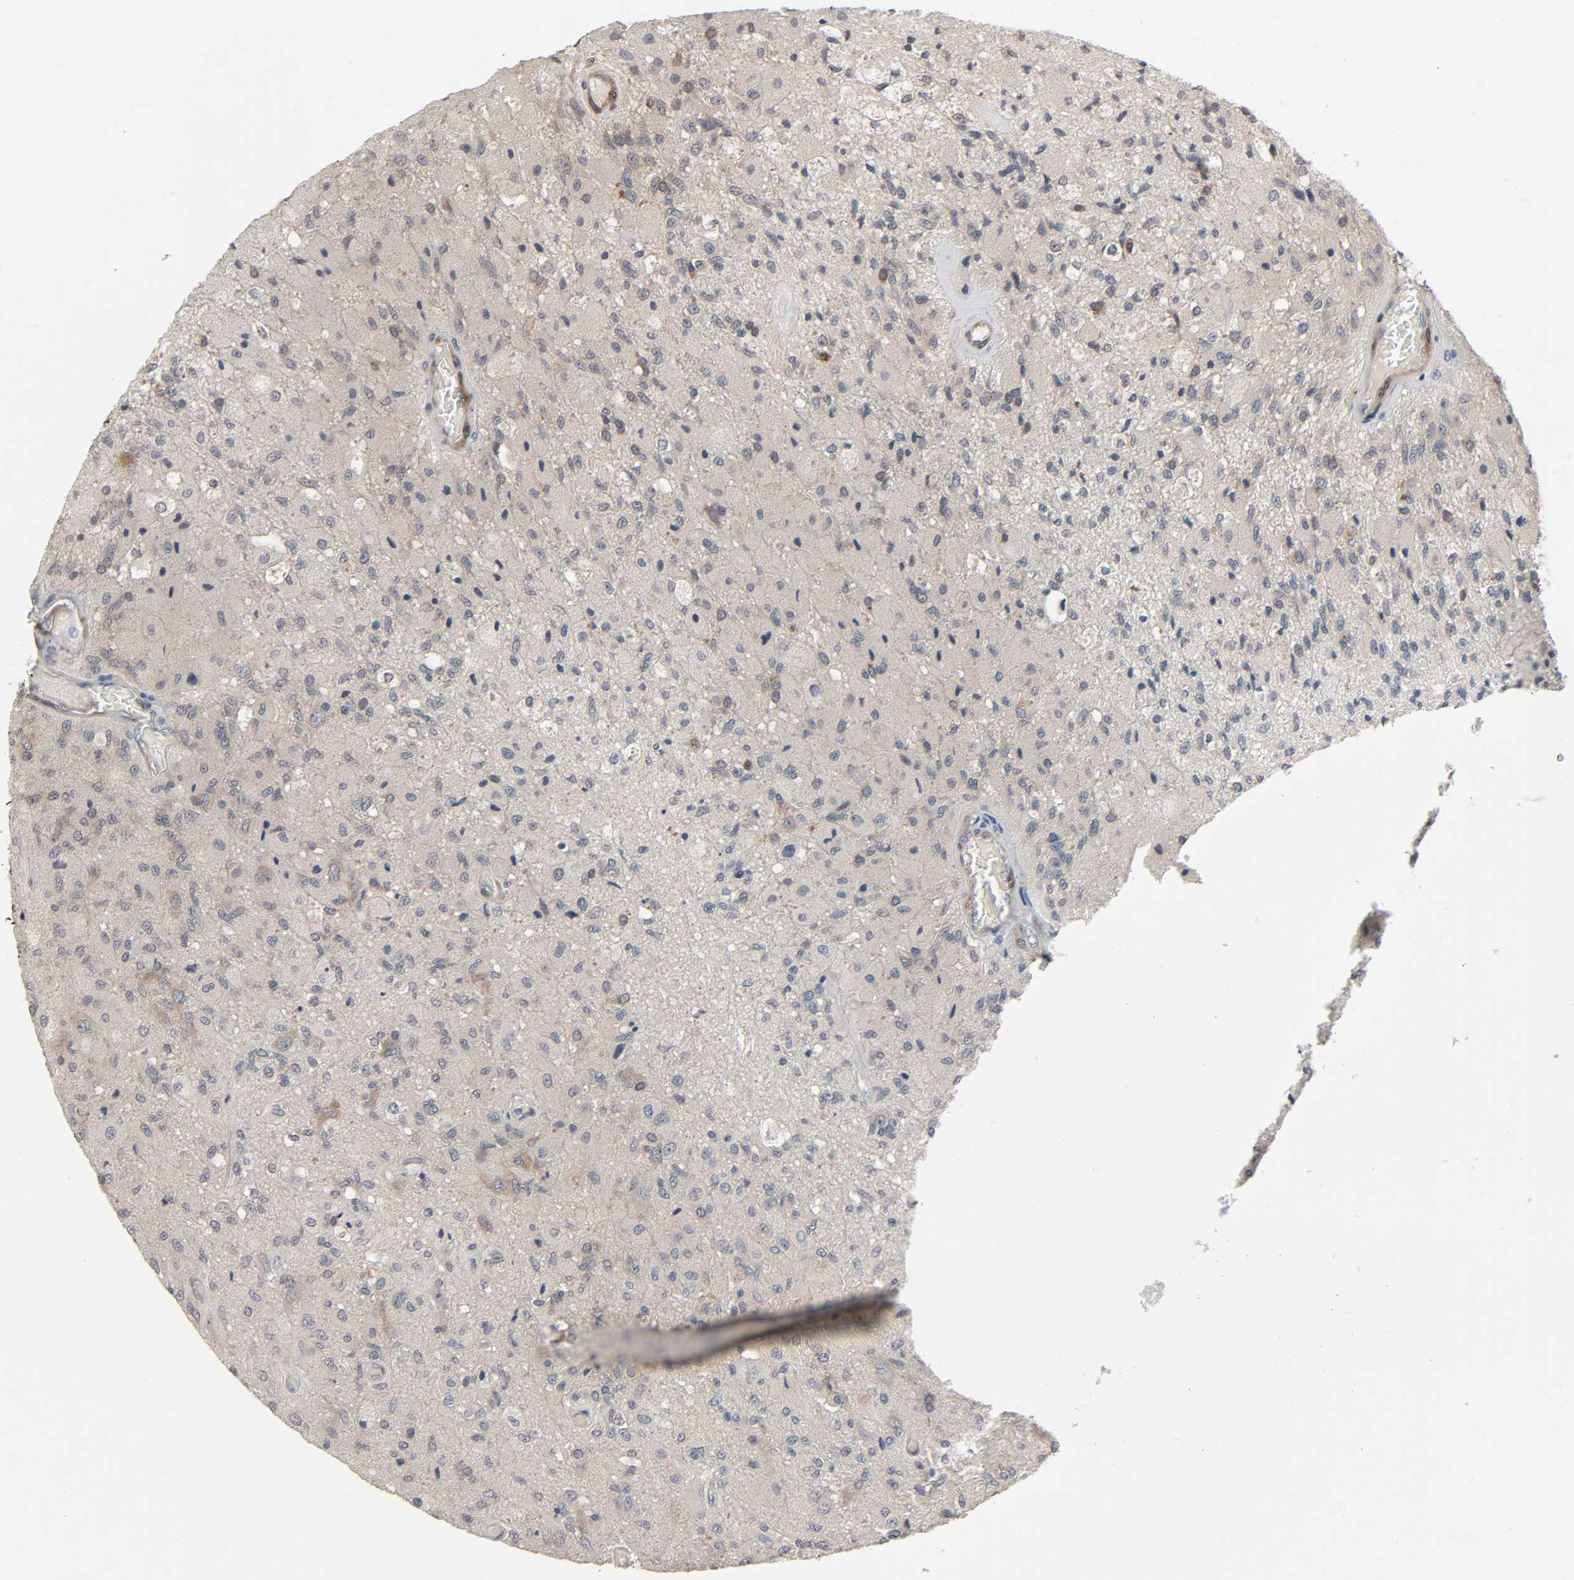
{"staining": {"intensity": "weak", "quantity": "25%-75%", "location": "cytoplasmic/membranous"}, "tissue": "glioma", "cell_type": "Tumor cells", "image_type": "cancer", "snomed": [{"axis": "morphology", "description": "Normal tissue, NOS"}, {"axis": "morphology", "description": "Glioma, malignant, High grade"}, {"axis": "topography", "description": "Cerebral cortex"}], "caption": "This histopathology image reveals glioma stained with IHC to label a protein in brown. The cytoplasmic/membranous of tumor cells show weak positivity for the protein. Nuclei are counter-stained blue.", "gene": "PTK2", "patient": {"sex": "male", "age": 77}}